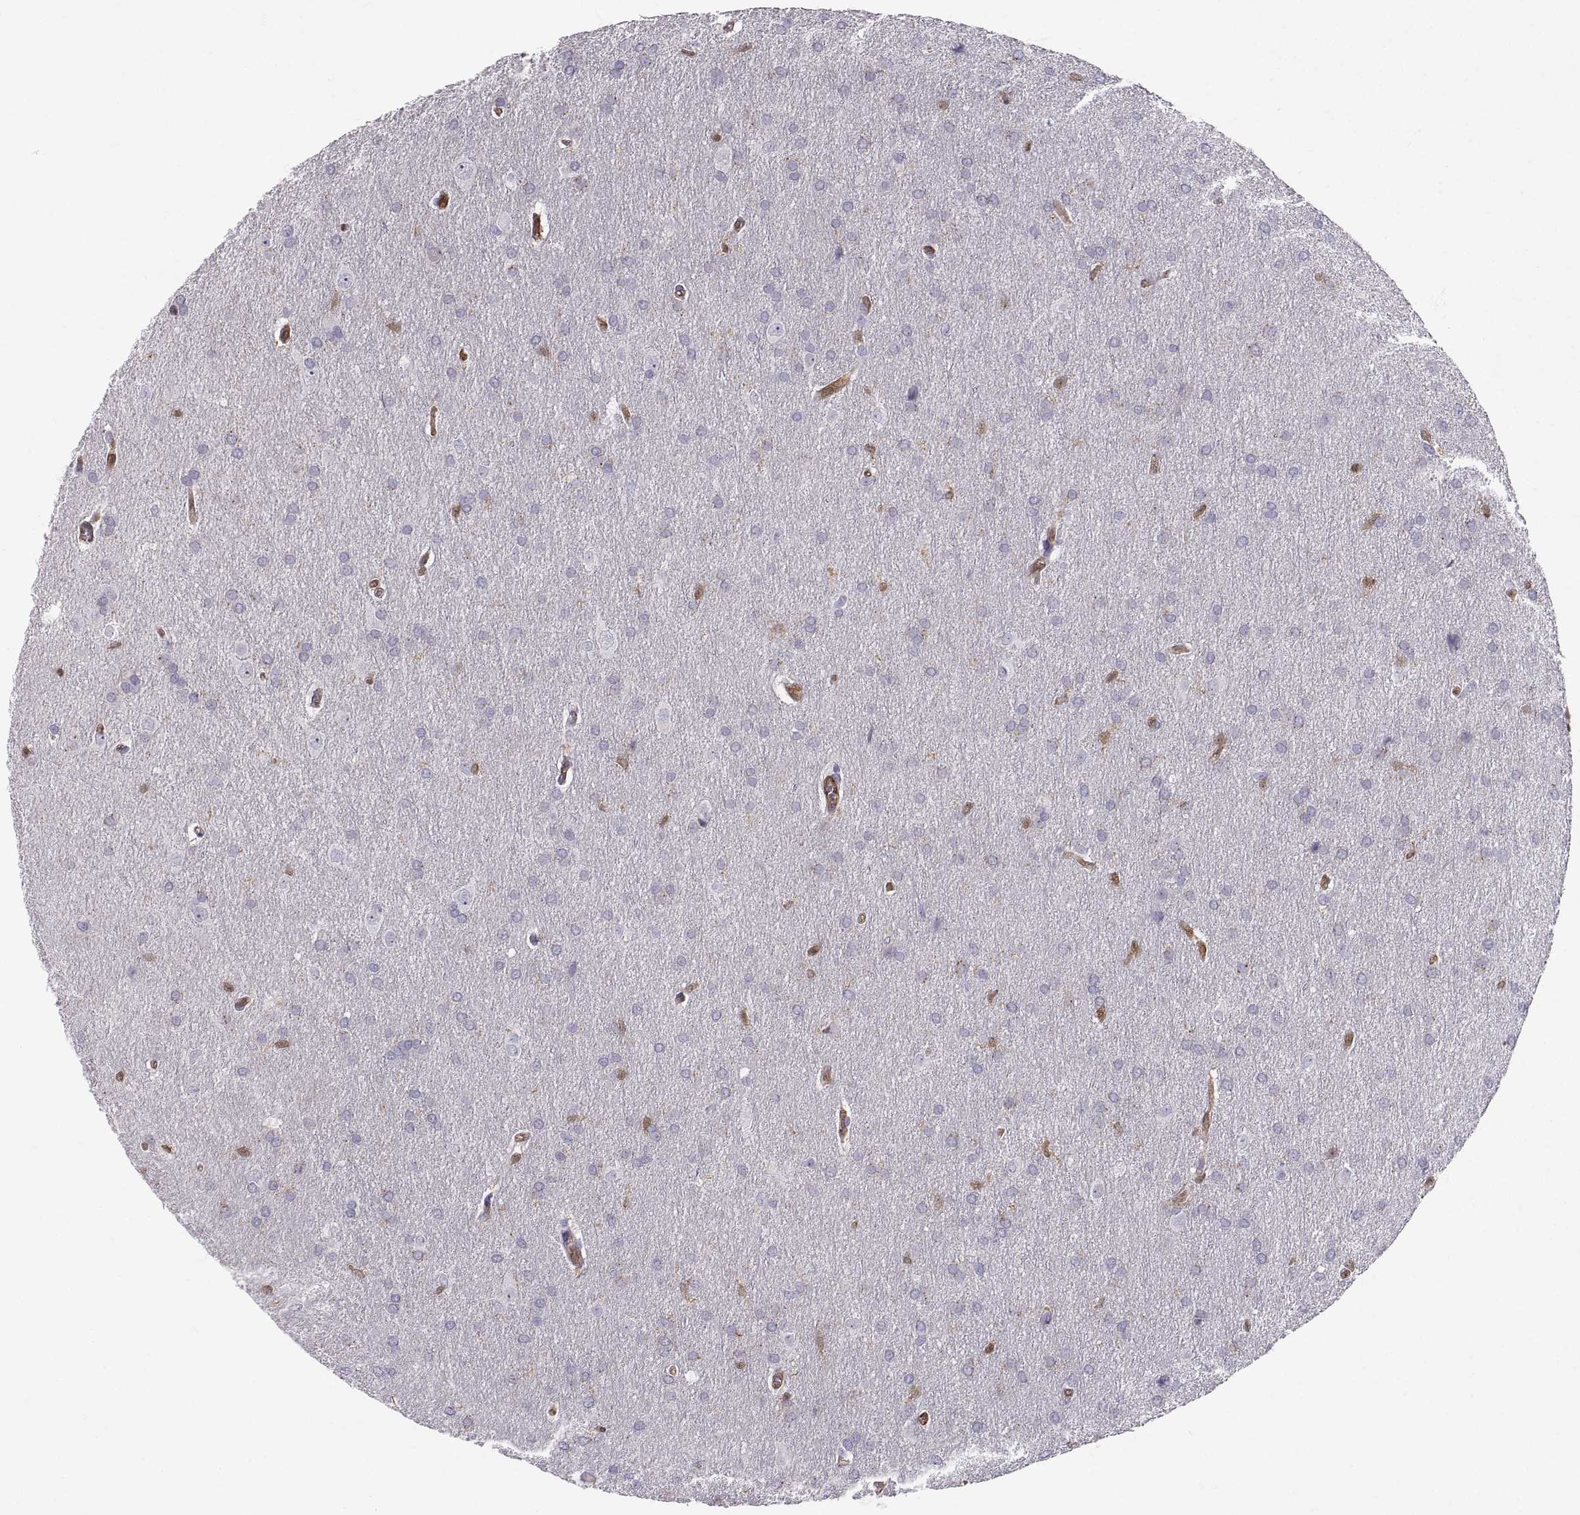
{"staining": {"intensity": "negative", "quantity": "none", "location": "none"}, "tissue": "glioma", "cell_type": "Tumor cells", "image_type": "cancer", "snomed": [{"axis": "morphology", "description": "Glioma, malignant, Low grade"}, {"axis": "topography", "description": "Brain"}], "caption": "Micrograph shows no protein expression in tumor cells of glioma tissue.", "gene": "PGM5", "patient": {"sex": "female", "age": 32}}